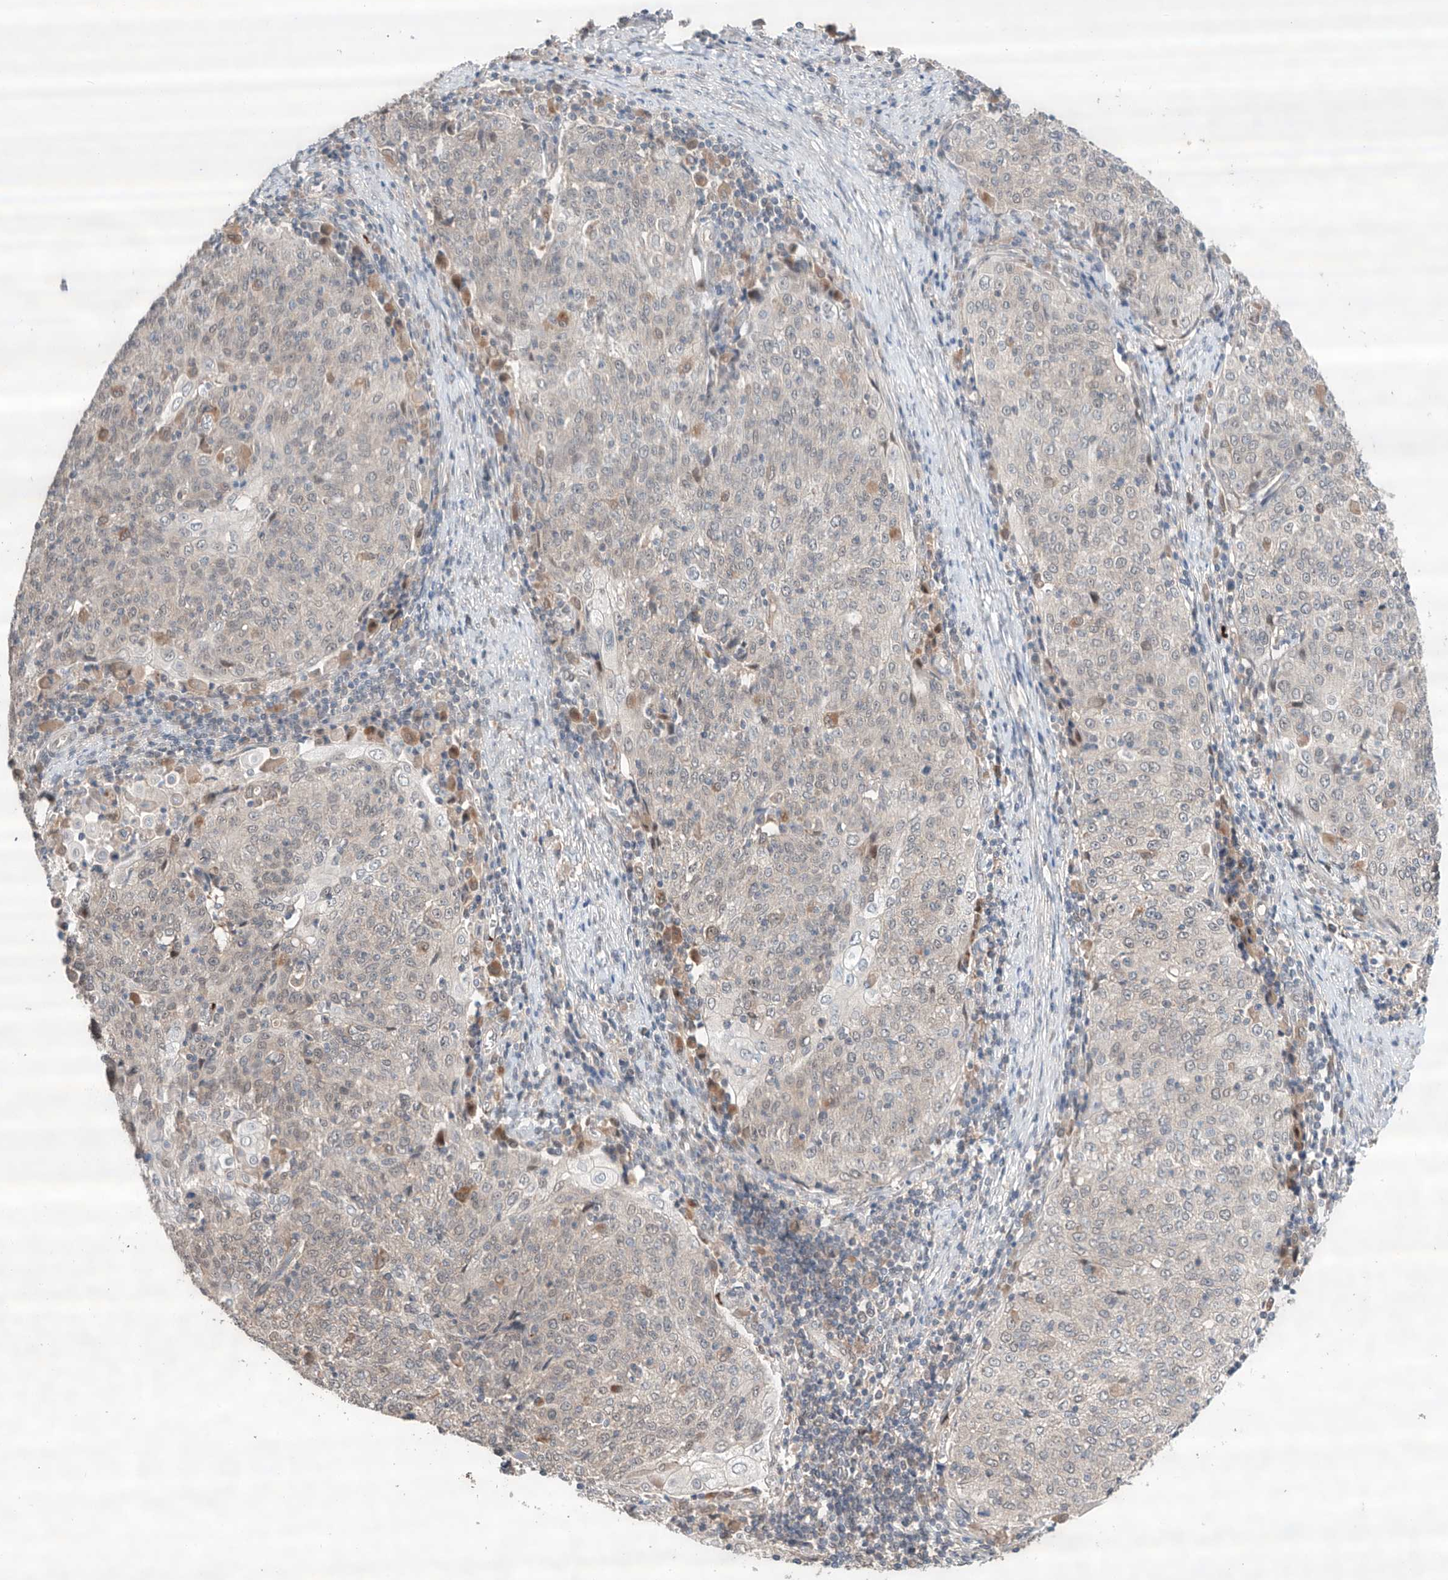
{"staining": {"intensity": "negative", "quantity": "none", "location": "none"}, "tissue": "cervical cancer", "cell_type": "Tumor cells", "image_type": "cancer", "snomed": [{"axis": "morphology", "description": "Squamous cell carcinoma, NOS"}, {"axis": "topography", "description": "Cervix"}], "caption": "This is a micrograph of IHC staining of cervical cancer, which shows no staining in tumor cells.", "gene": "ZFHX2", "patient": {"sex": "female", "age": 48}}